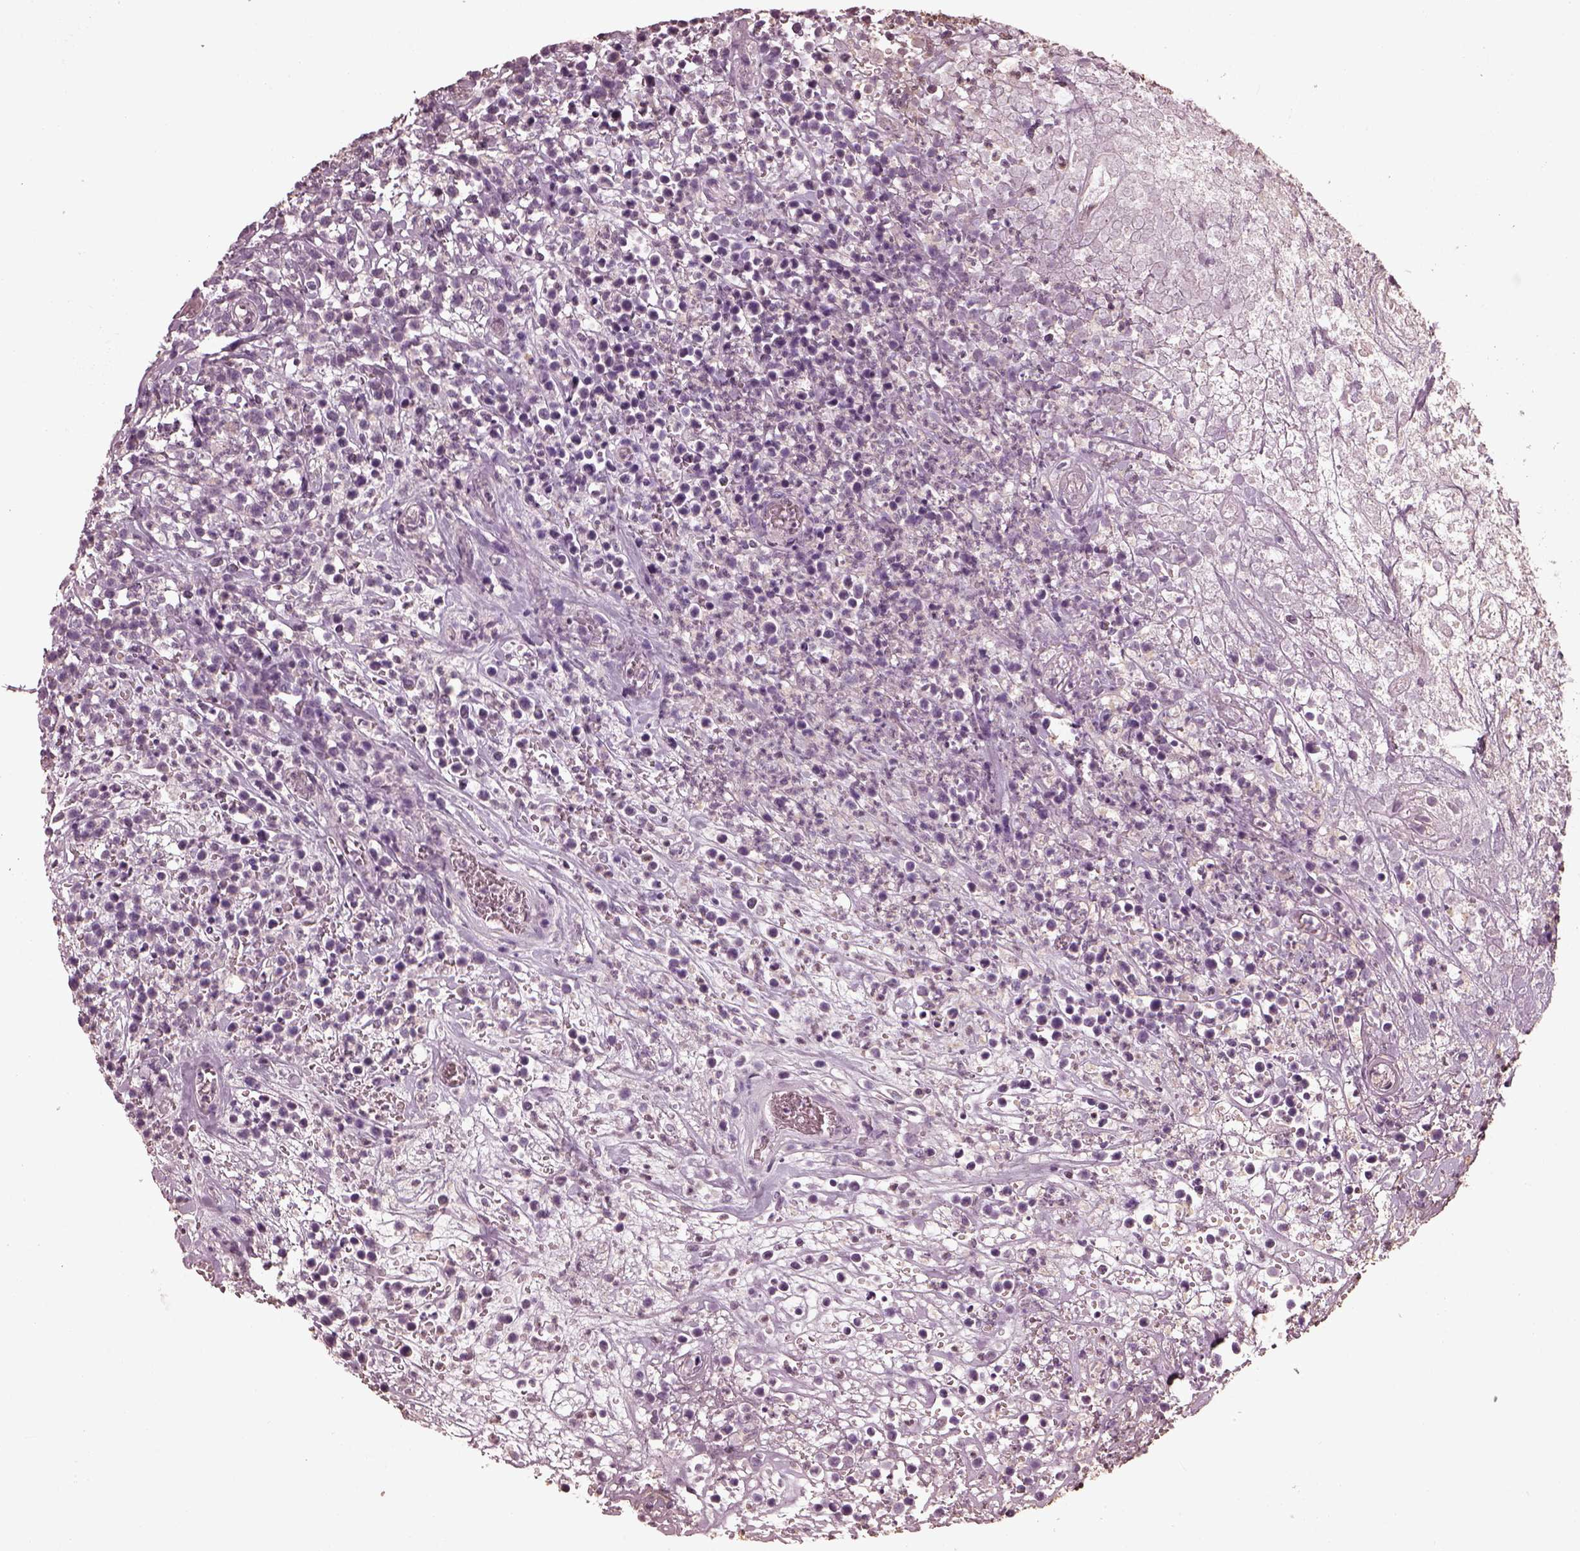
{"staining": {"intensity": "negative", "quantity": "none", "location": "none"}, "tissue": "lymphoma", "cell_type": "Tumor cells", "image_type": "cancer", "snomed": [{"axis": "morphology", "description": "Malignant lymphoma, non-Hodgkin's type, High grade"}, {"axis": "topography", "description": "Soft tissue"}], "caption": "Immunohistochemical staining of lymphoma displays no significant staining in tumor cells.", "gene": "OPTC", "patient": {"sex": "female", "age": 56}}